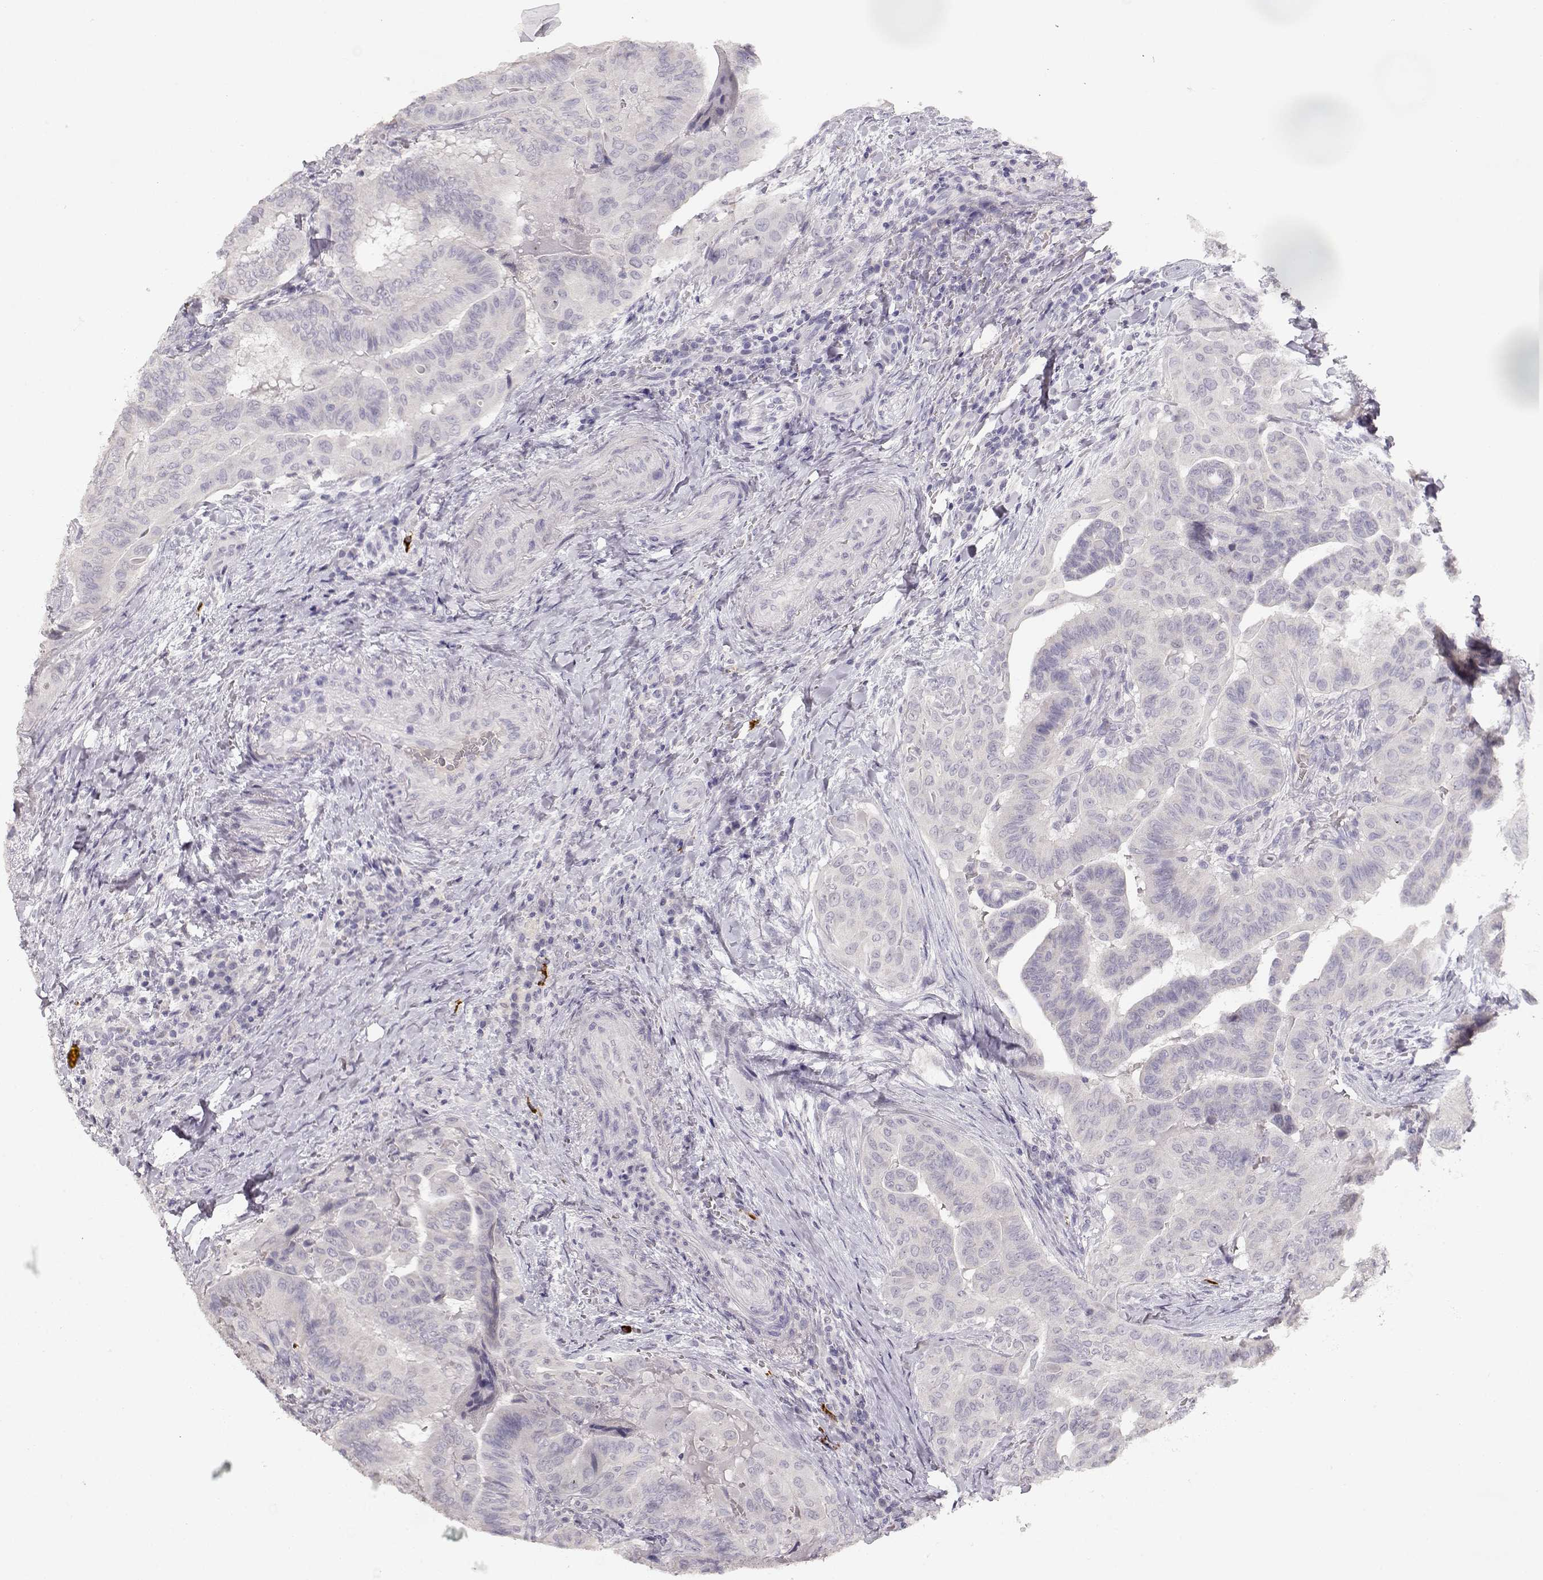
{"staining": {"intensity": "negative", "quantity": "none", "location": "none"}, "tissue": "thyroid cancer", "cell_type": "Tumor cells", "image_type": "cancer", "snomed": [{"axis": "morphology", "description": "Papillary adenocarcinoma, NOS"}, {"axis": "topography", "description": "Thyroid gland"}], "caption": "Micrograph shows no significant protein expression in tumor cells of thyroid cancer (papillary adenocarcinoma).", "gene": "TPH2", "patient": {"sex": "female", "age": 68}}